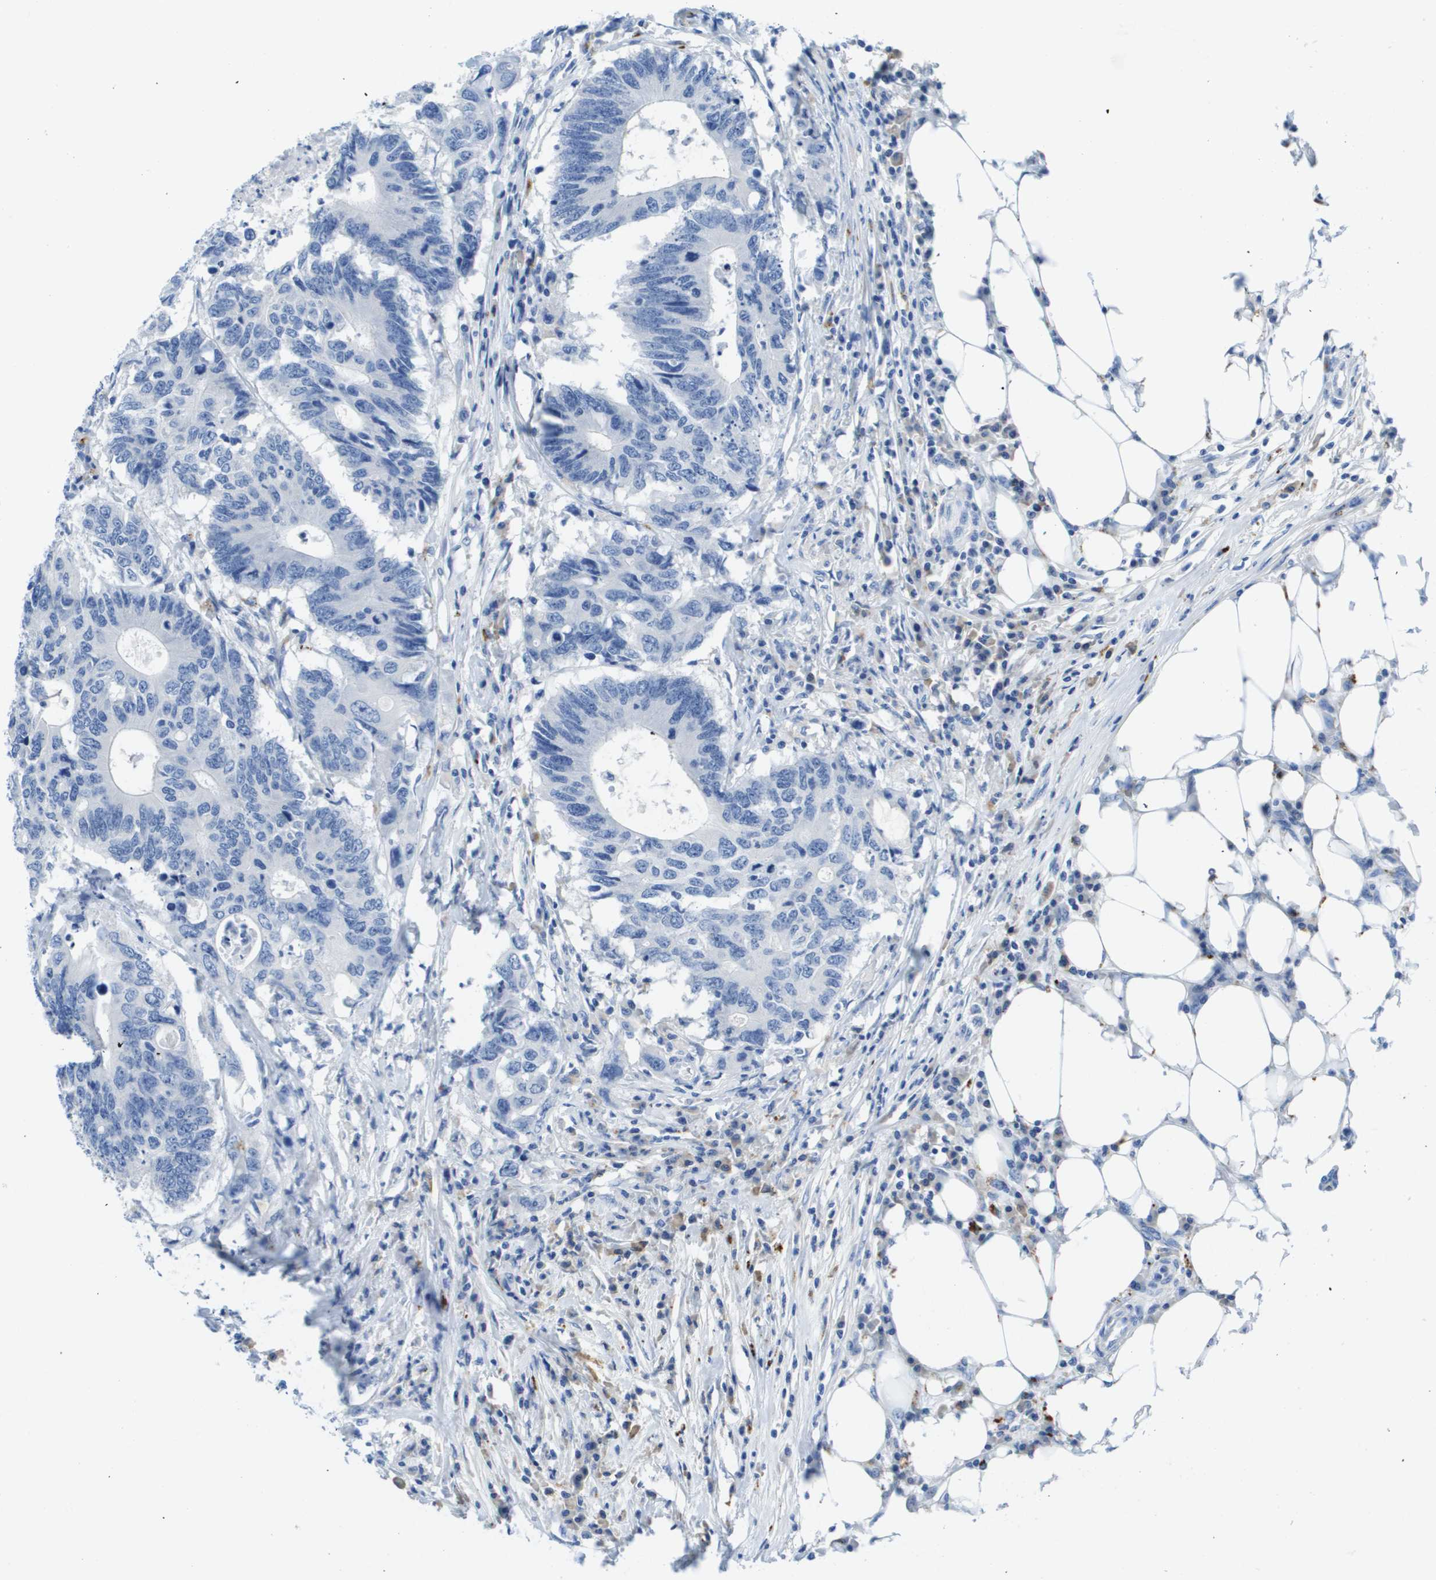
{"staining": {"intensity": "negative", "quantity": "none", "location": "none"}, "tissue": "colorectal cancer", "cell_type": "Tumor cells", "image_type": "cancer", "snomed": [{"axis": "morphology", "description": "Adenocarcinoma, NOS"}, {"axis": "topography", "description": "Colon"}], "caption": "Colorectal adenocarcinoma was stained to show a protein in brown. There is no significant positivity in tumor cells. (Stains: DAB (3,3'-diaminobenzidine) immunohistochemistry with hematoxylin counter stain, Microscopy: brightfield microscopy at high magnification).", "gene": "MS4A1", "patient": {"sex": "male", "age": 71}}